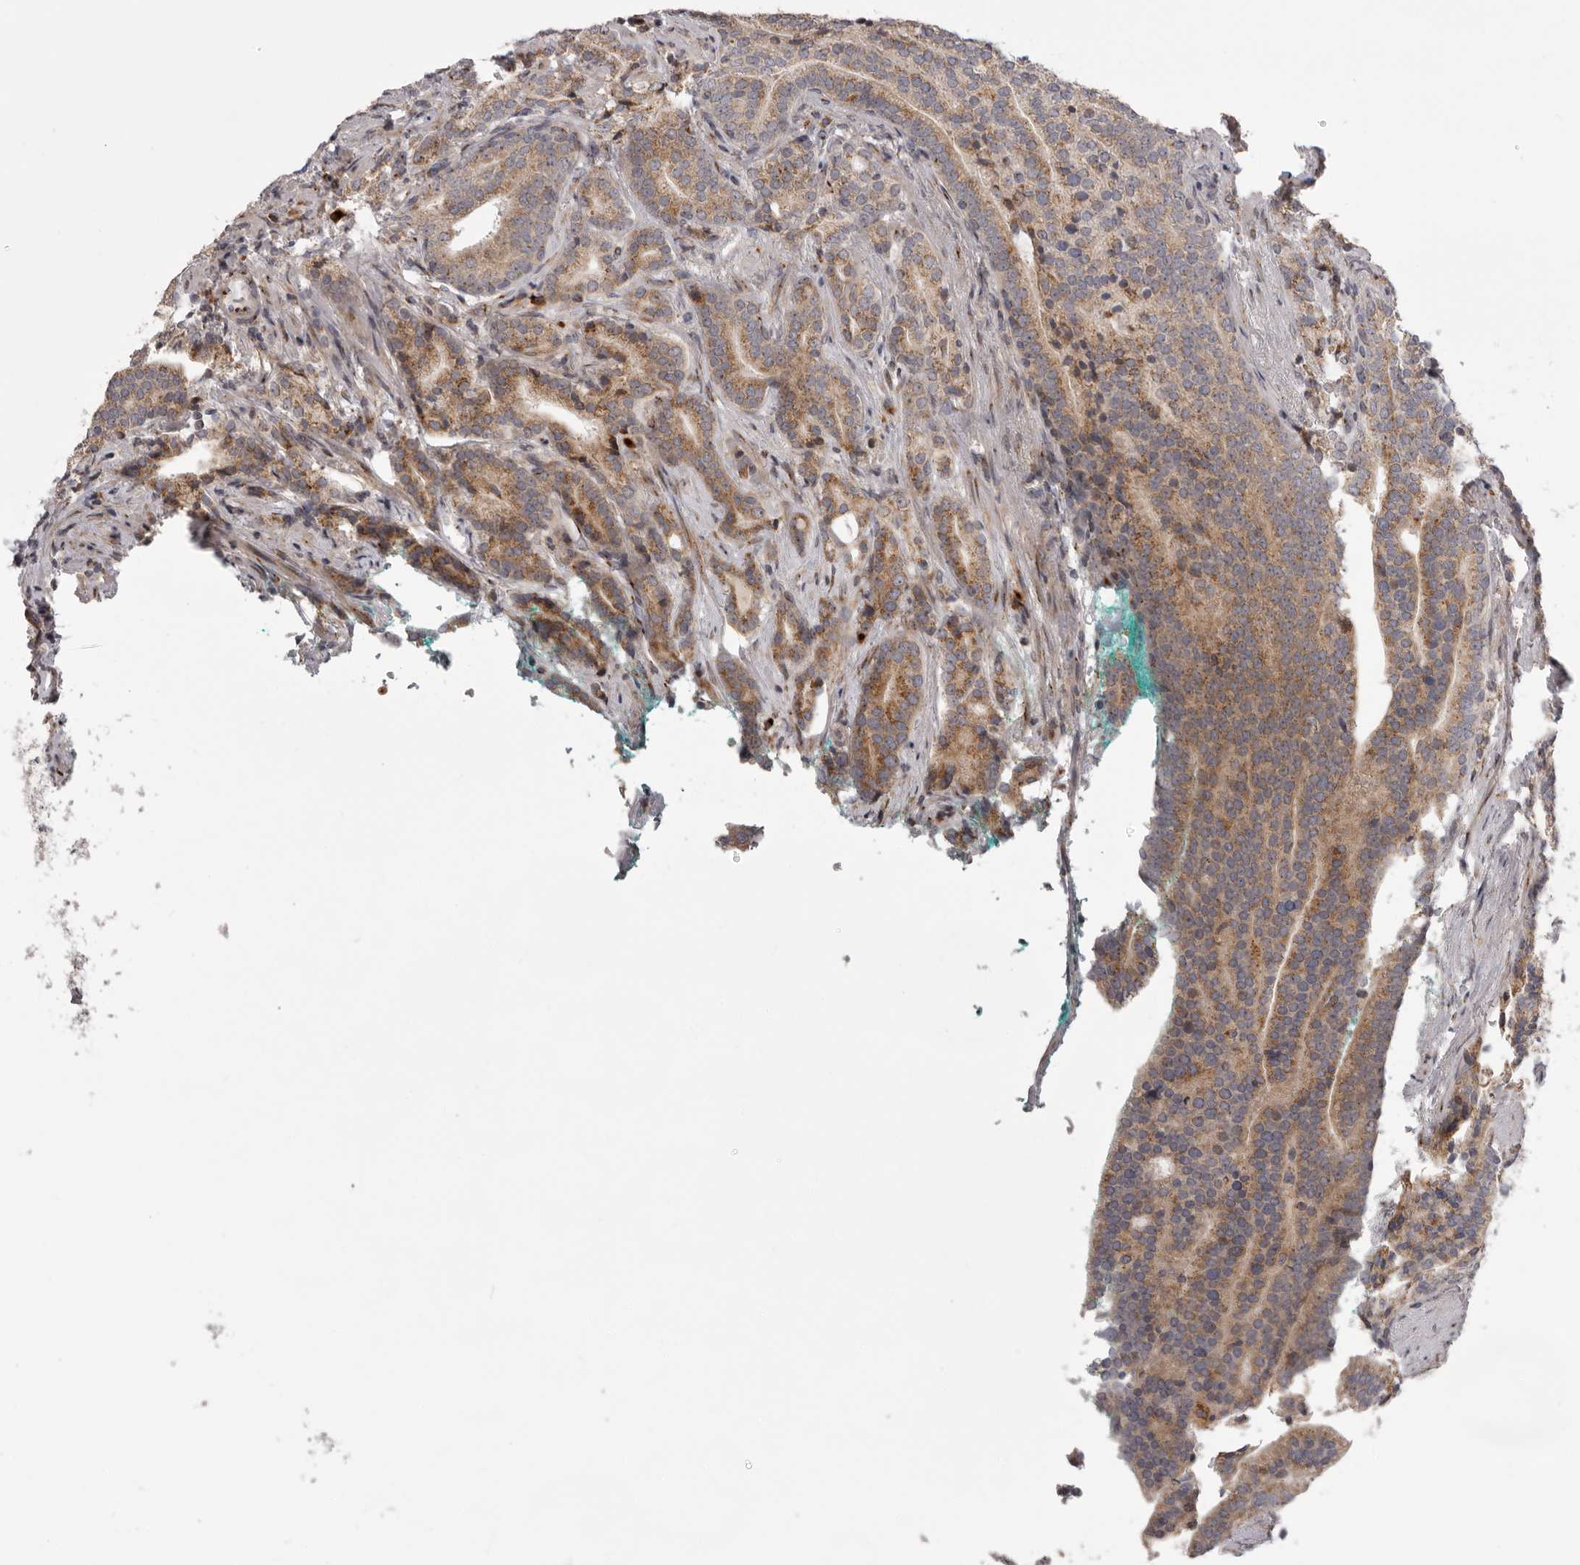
{"staining": {"intensity": "moderate", "quantity": ">75%", "location": "cytoplasmic/membranous"}, "tissue": "prostate cancer", "cell_type": "Tumor cells", "image_type": "cancer", "snomed": [{"axis": "morphology", "description": "Adenocarcinoma, High grade"}, {"axis": "topography", "description": "Prostate"}], "caption": "DAB immunohistochemical staining of human prostate cancer displays moderate cytoplasmic/membranous protein expression in approximately >75% of tumor cells. Using DAB (3,3'-diaminobenzidine) (brown) and hematoxylin (blue) stains, captured at high magnification using brightfield microscopy.", "gene": "WDR47", "patient": {"sex": "male", "age": 57}}